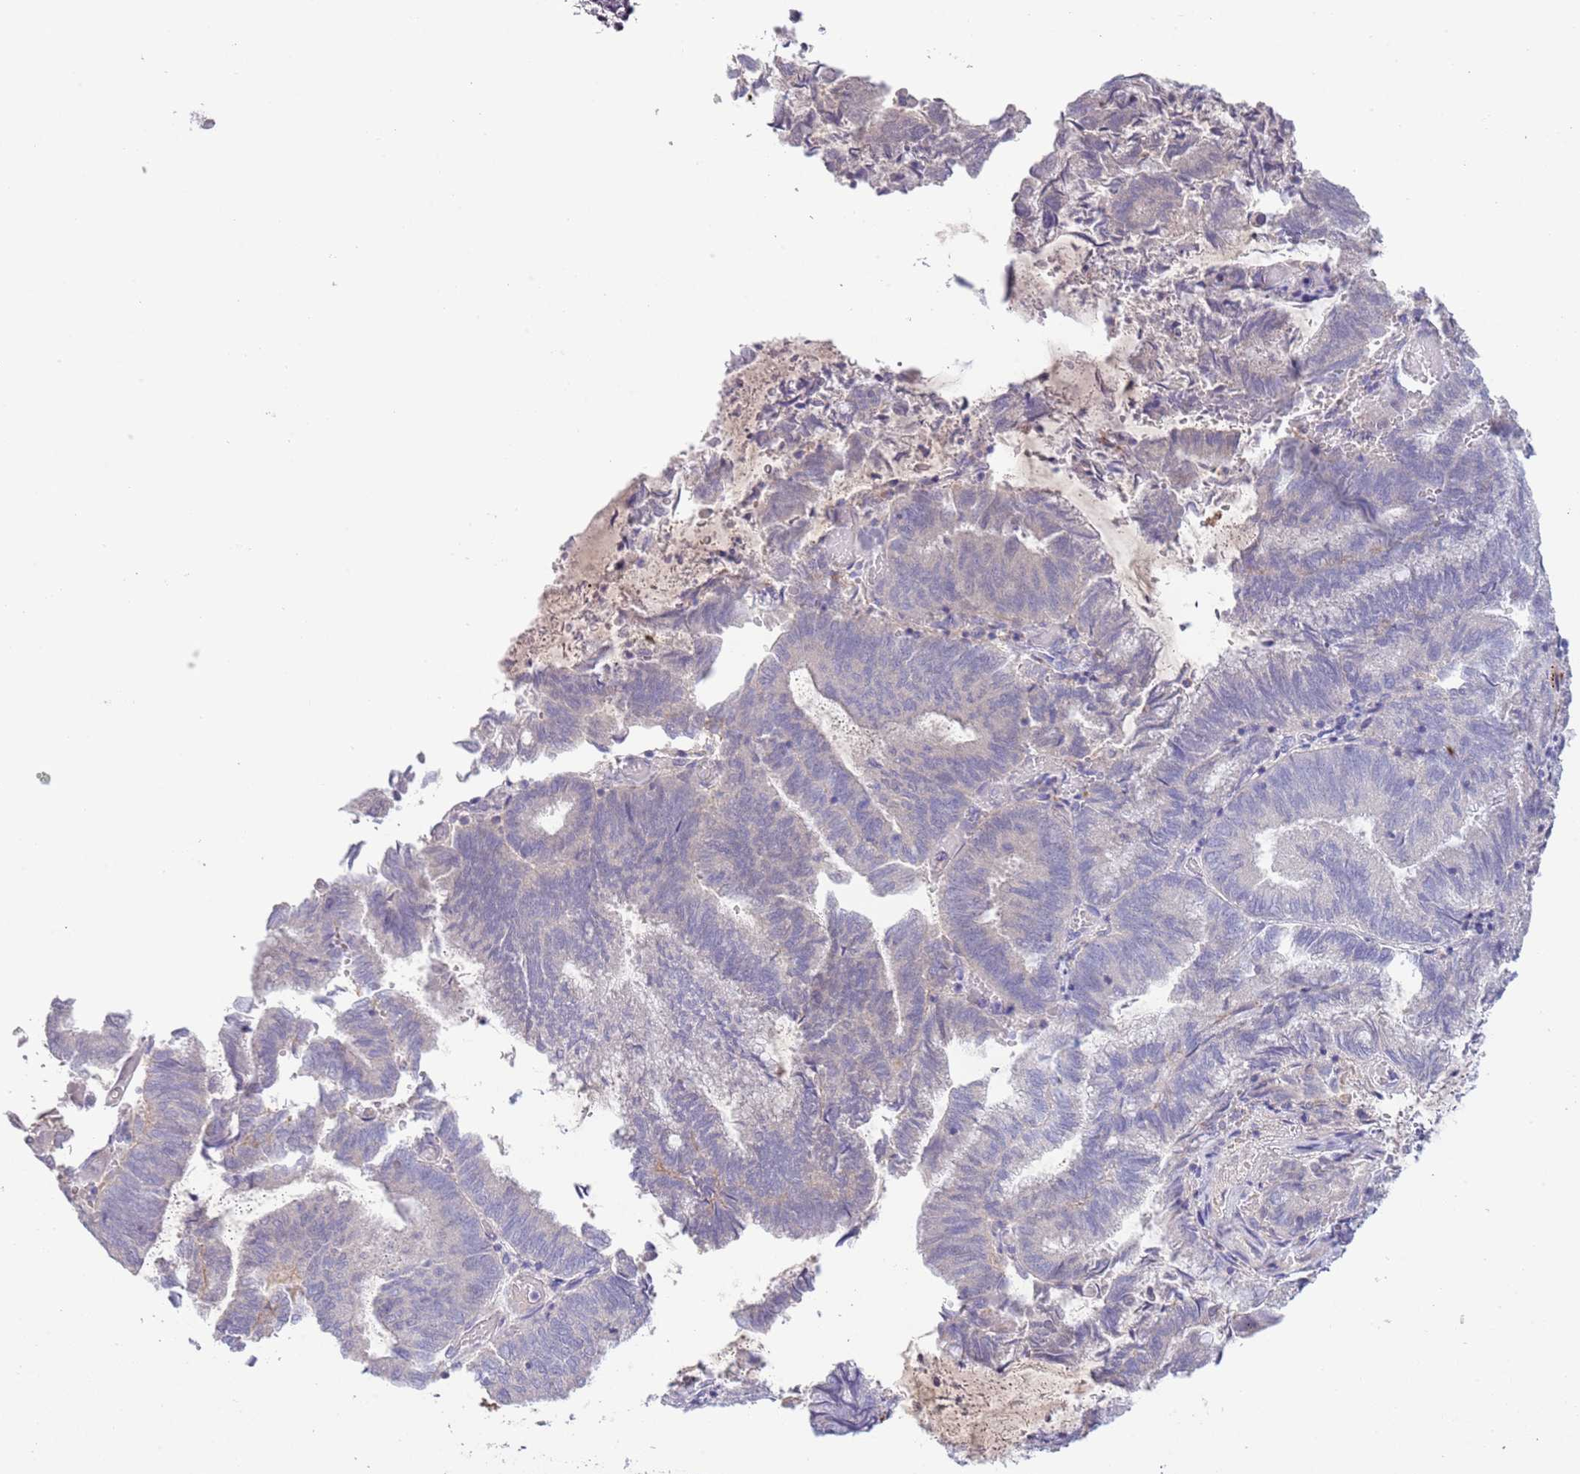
{"staining": {"intensity": "negative", "quantity": "none", "location": "none"}, "tissue": "endometrial cancer", "cell_type": "Tumor cells", "image_type": "cancer", "snomed": [{"axis": "morphology", "description": "Adenocarcinoma, NOS"}, {"axis": "topography", "description": "Endometrium"}], "caption": "A photomicrograph of endometrial cancer stained for a protein exhibits no brown staining in tumor cells. The staining is performed using DAB brown chromogen with nuclei counter-stained in using hematoxylin.", "gene": "ABHD17A", "patient": {"sex": "female", "age": 80}}